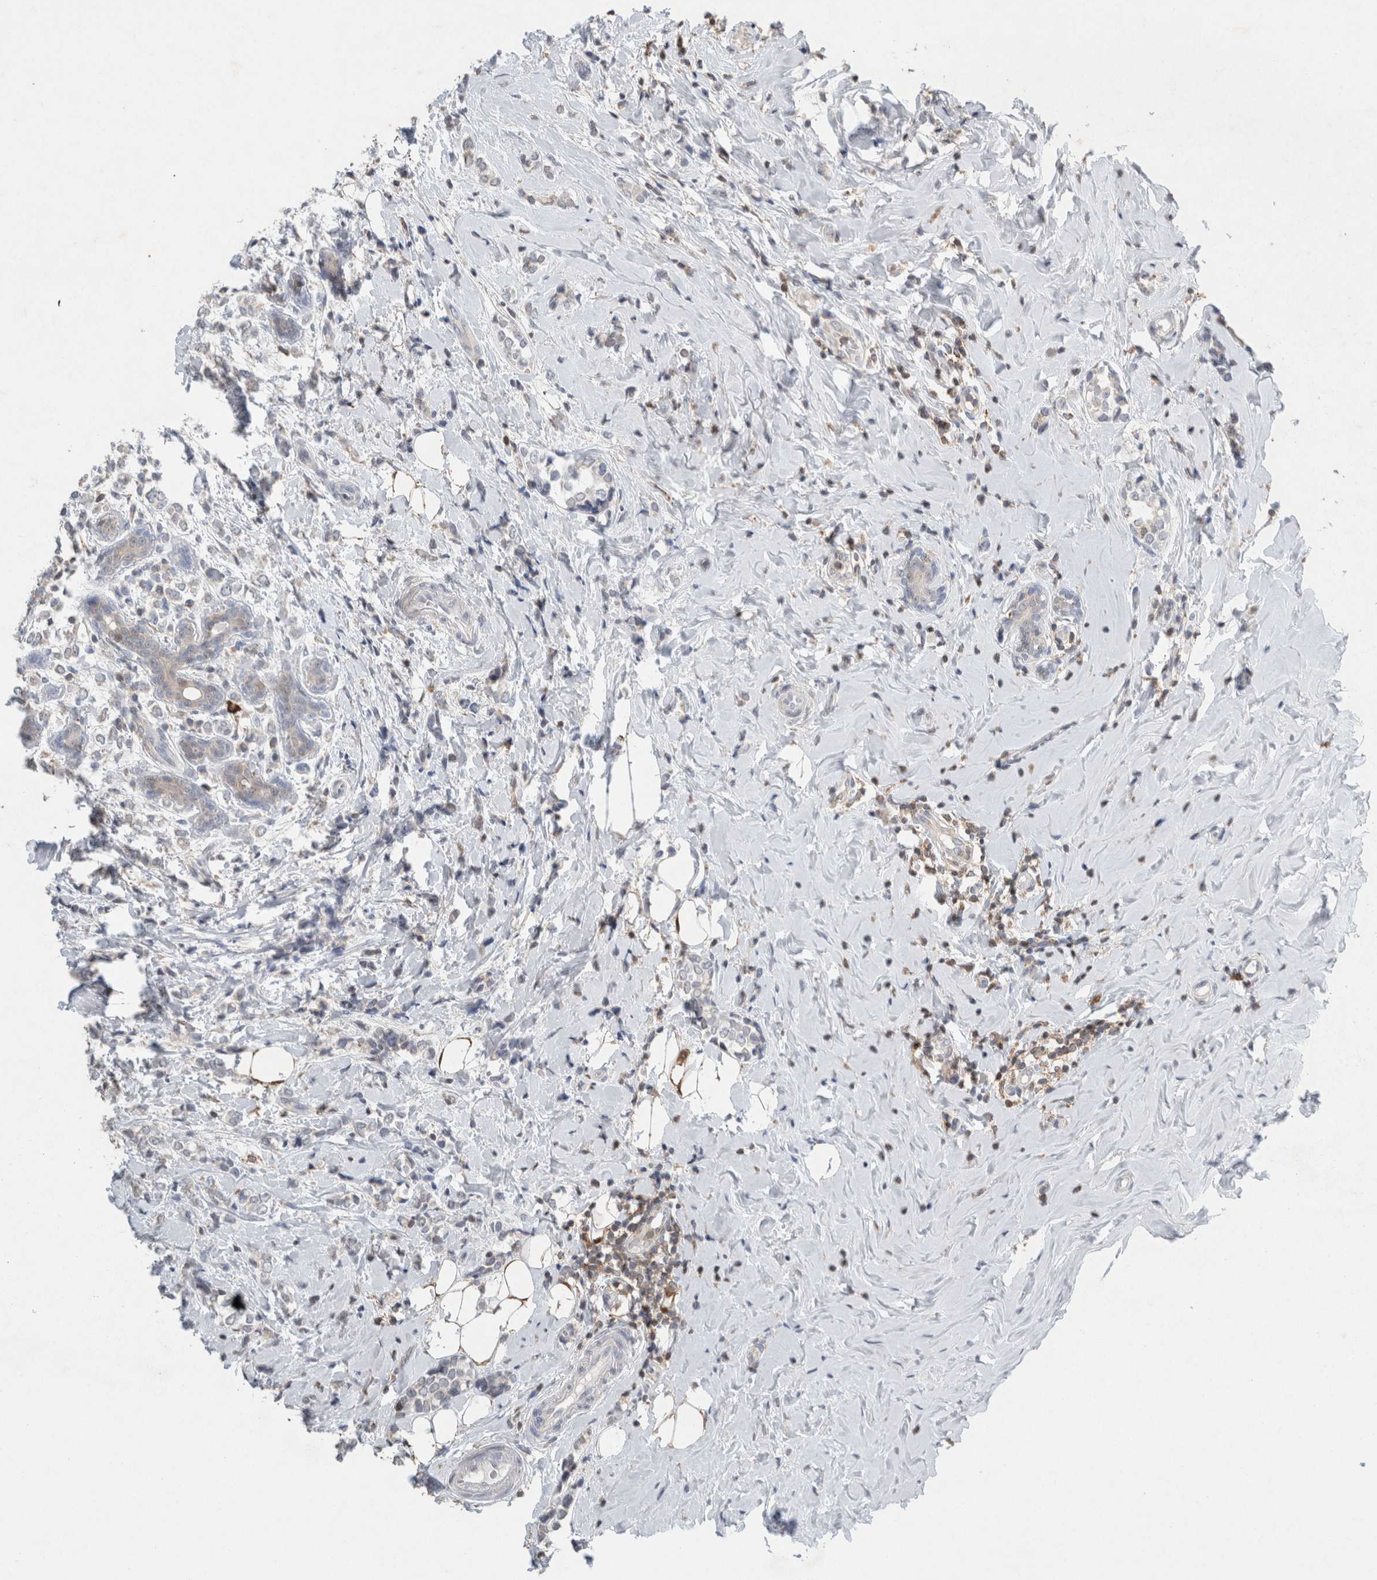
{"staining": {"intensity": "weak", "quantity": "<25%", "location": "cytoplasmic/membranous"}, "tissue": "breast cancer", "cell_type": "Tumor cells", "image_type": "cancer", "snomed": [{"axis": "morphology", "description": "Normal tissue, NOS"}, {"axis": "morphology", "description": "Lobular carcinoma"}, {"axis": "topography", "description": "Breast"}], "caption": "Immunohistochemical staining of lobular carcinoma (breast) exhibits no significant positivity in tumor cells.", "gene": "AGMAT", "patient": {"sex": "female", "age": 47}}